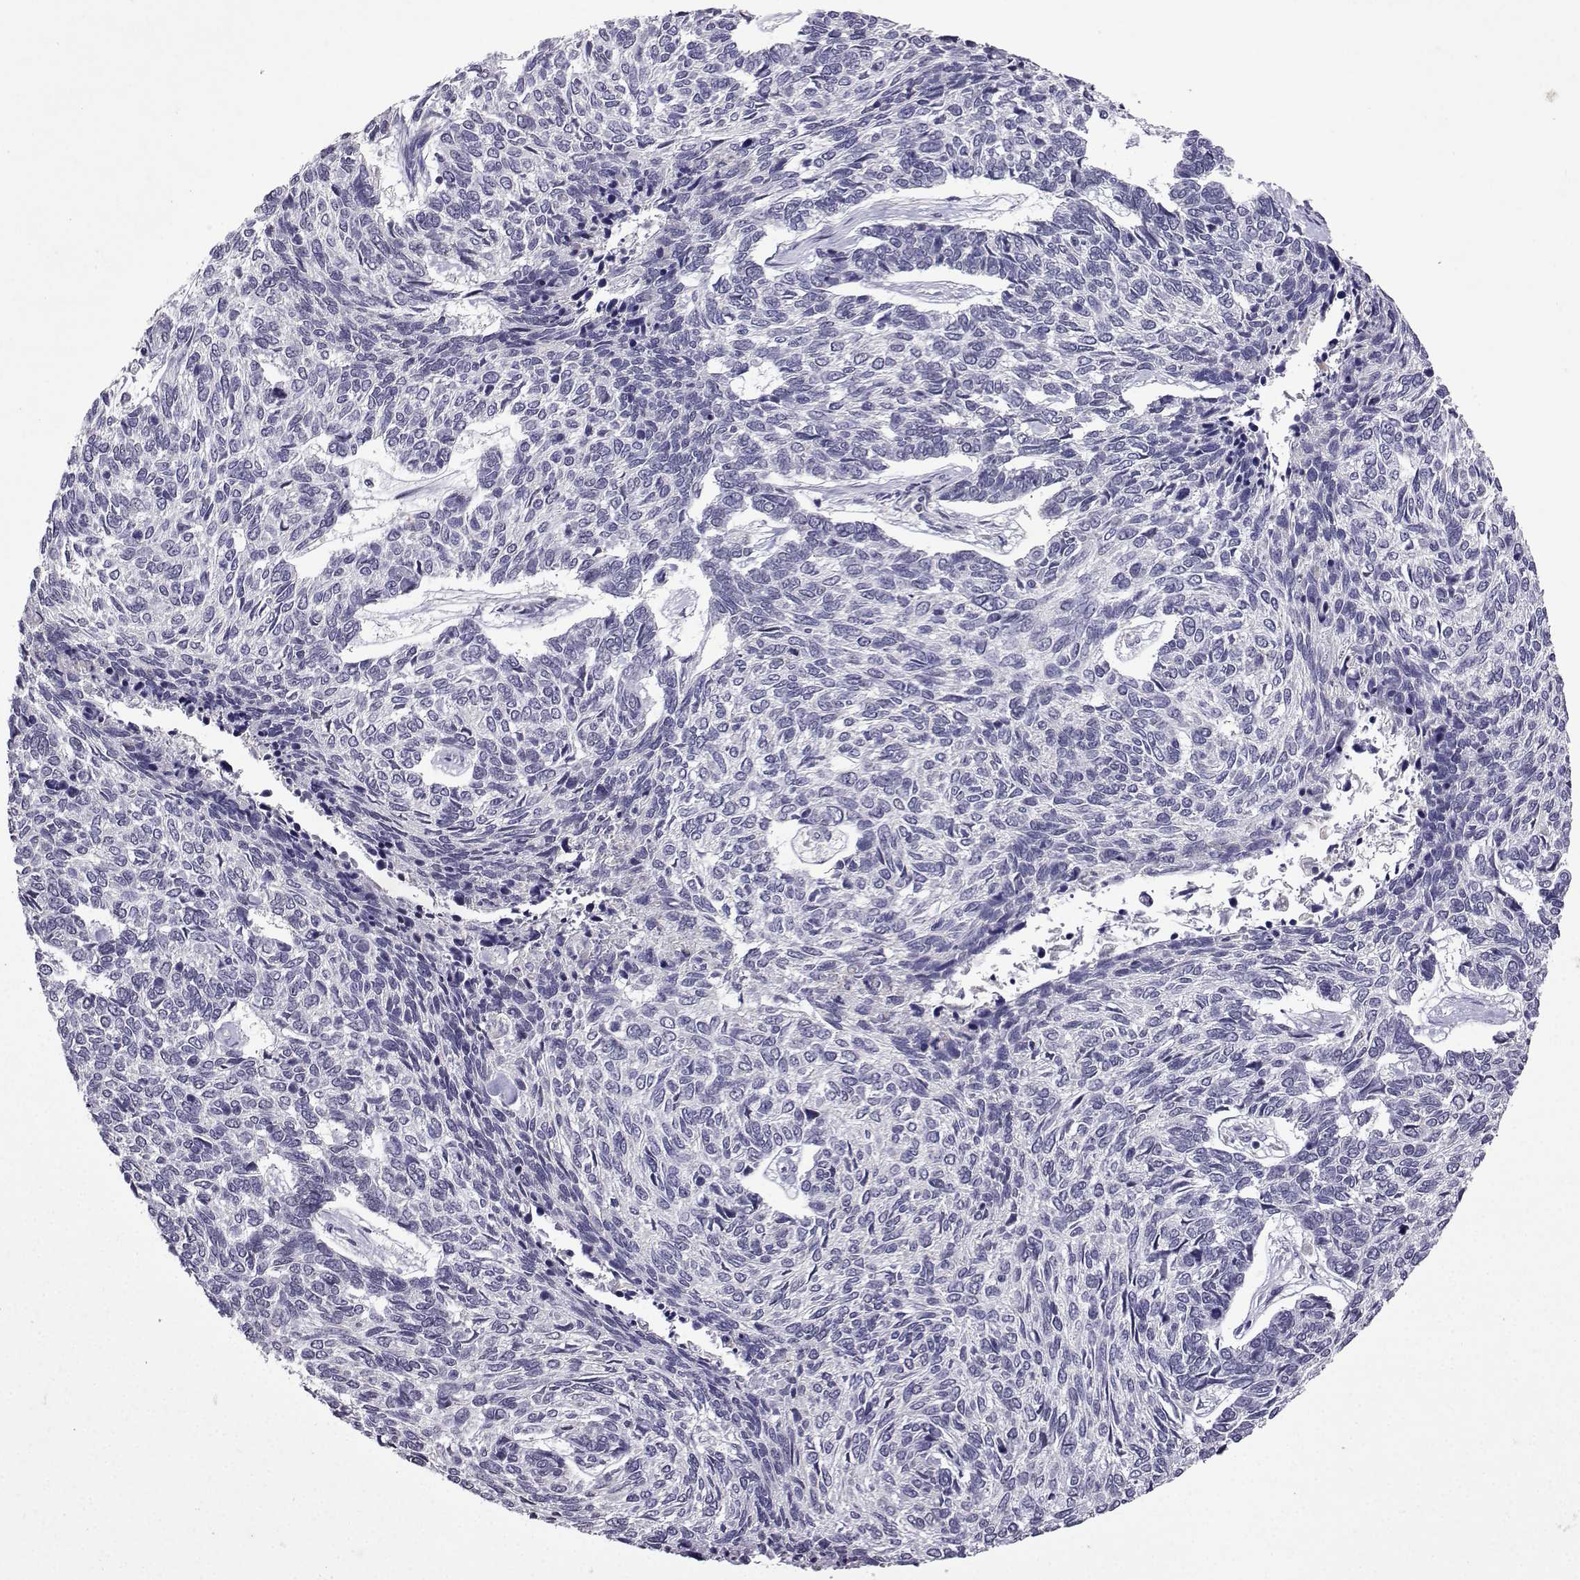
{"staining": {"intensity": "negative", "quantity": "none", "location": "none"}, "tissue": "skin cancer", "cell_type": "Tumor cells", "image_type": "cancer", "snomed": [{"axis": "morphology", "description": "Basal cell carcinoma"}, {"axis": "topography", "description": "Skin"}], "caption": "Tumor cells show no significant staining in basal cell carcinoma (skin).", "gene": "CCL28", "patient": {"sex": "female", "age": 65}}